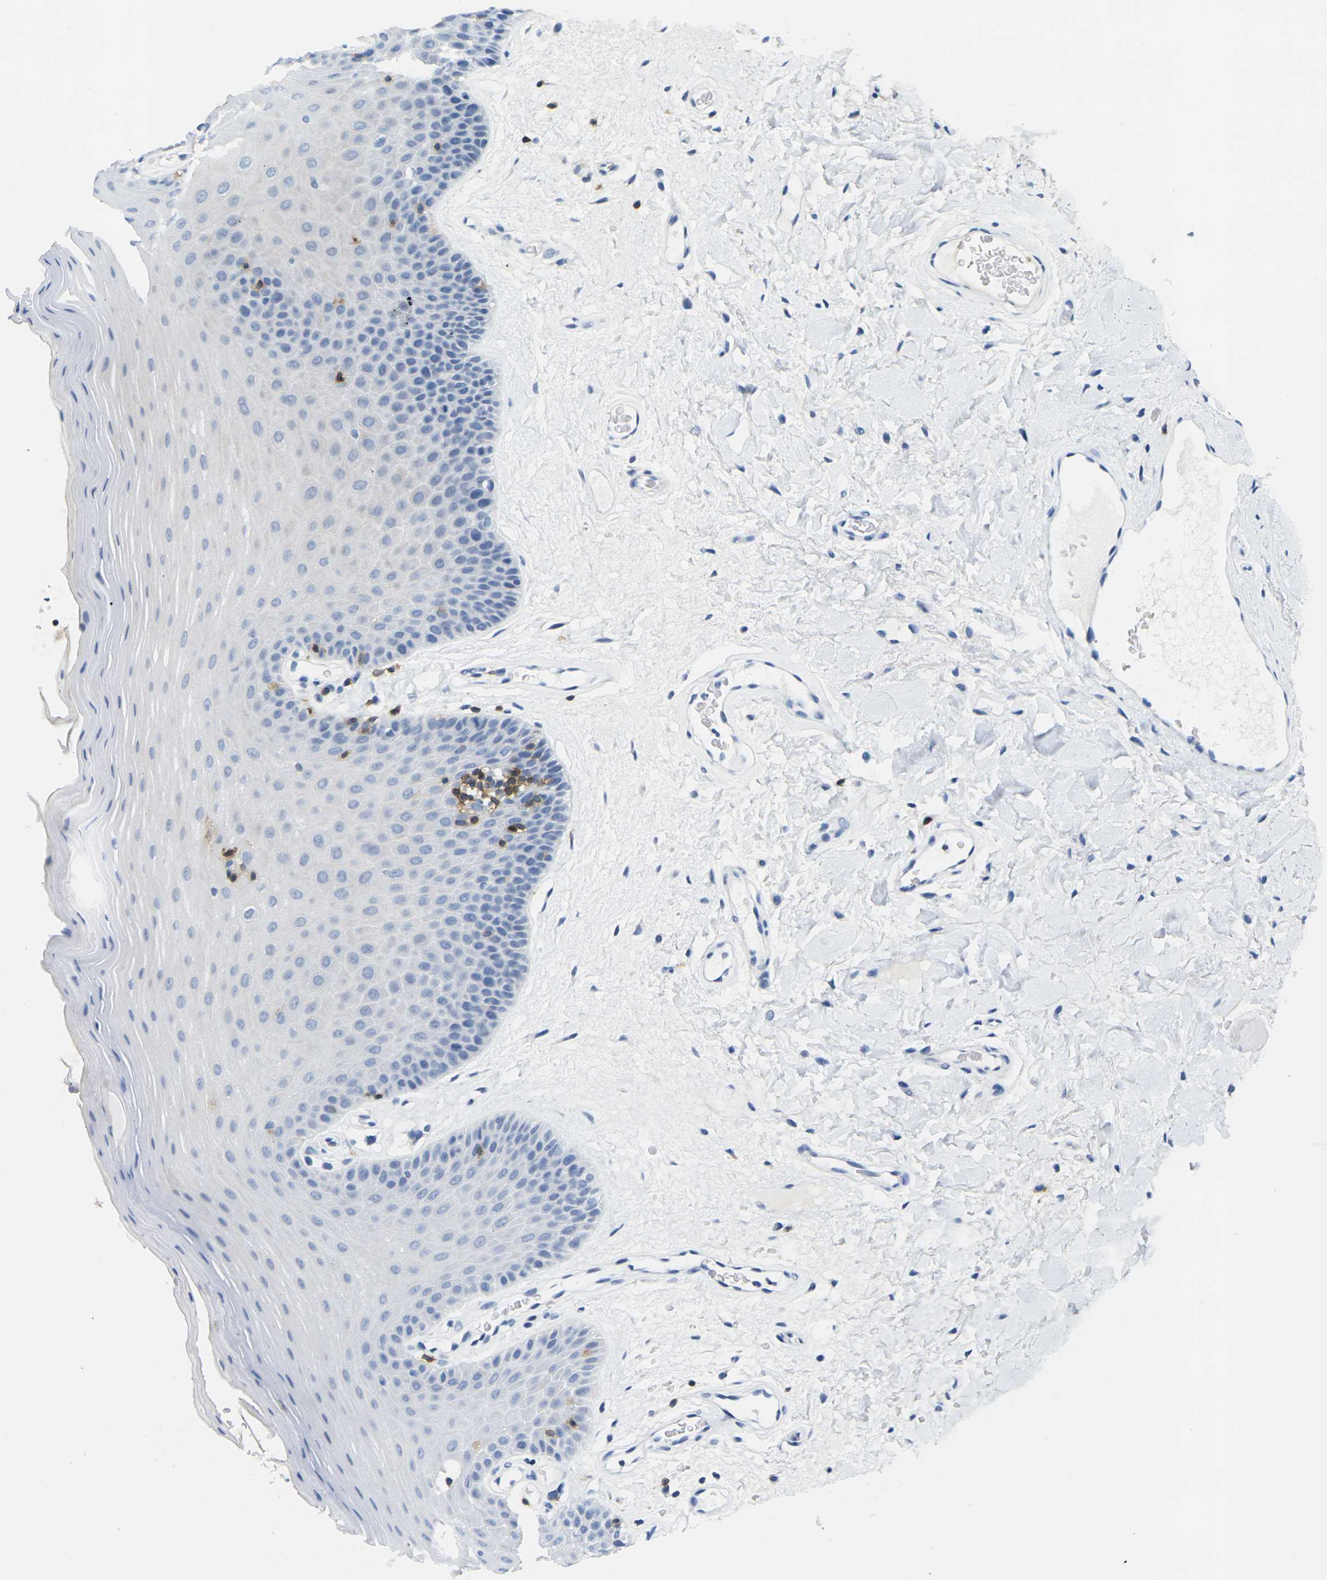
{"staining": {"intensity": "negative", "quantity": "none", "location": "none"}, "tissue": "oral mucosa", "cell_type": "Squamous epithelial cells", "image_type": "normal", "snomed": [{"axis": "morphology", "description": "Normal tissue, NOS"}, {"axis": "morphology", "description": "Squamous cell carcinoma, NOS"}, {"axis": "topography", "description": "Skeletal muscle"}, {"axis": "topography", "description": "Adipose tissue"}, {"axis": "topography", "description": "Vascular tissue"}, {"axis": "topography", "description": "Oral tissue"}, {"axis": "topography", "description": "Peripheral nerve tissue"}, {"axis": "topography", "description": "Head-Neck"}], "caption": "Immunohistochemistry (IHC) image of benign oral mucosa: human oral mucosa stained with DAB (3,3'-diaminobenzidine) demonstrates no significant protein positivity in squamous epithelial cells. (Immunohistochemistry (IHC), brightfield microscopy, high magnification).", "gene": "CD3D", "patient": {"sex": "male", "age": 71}}